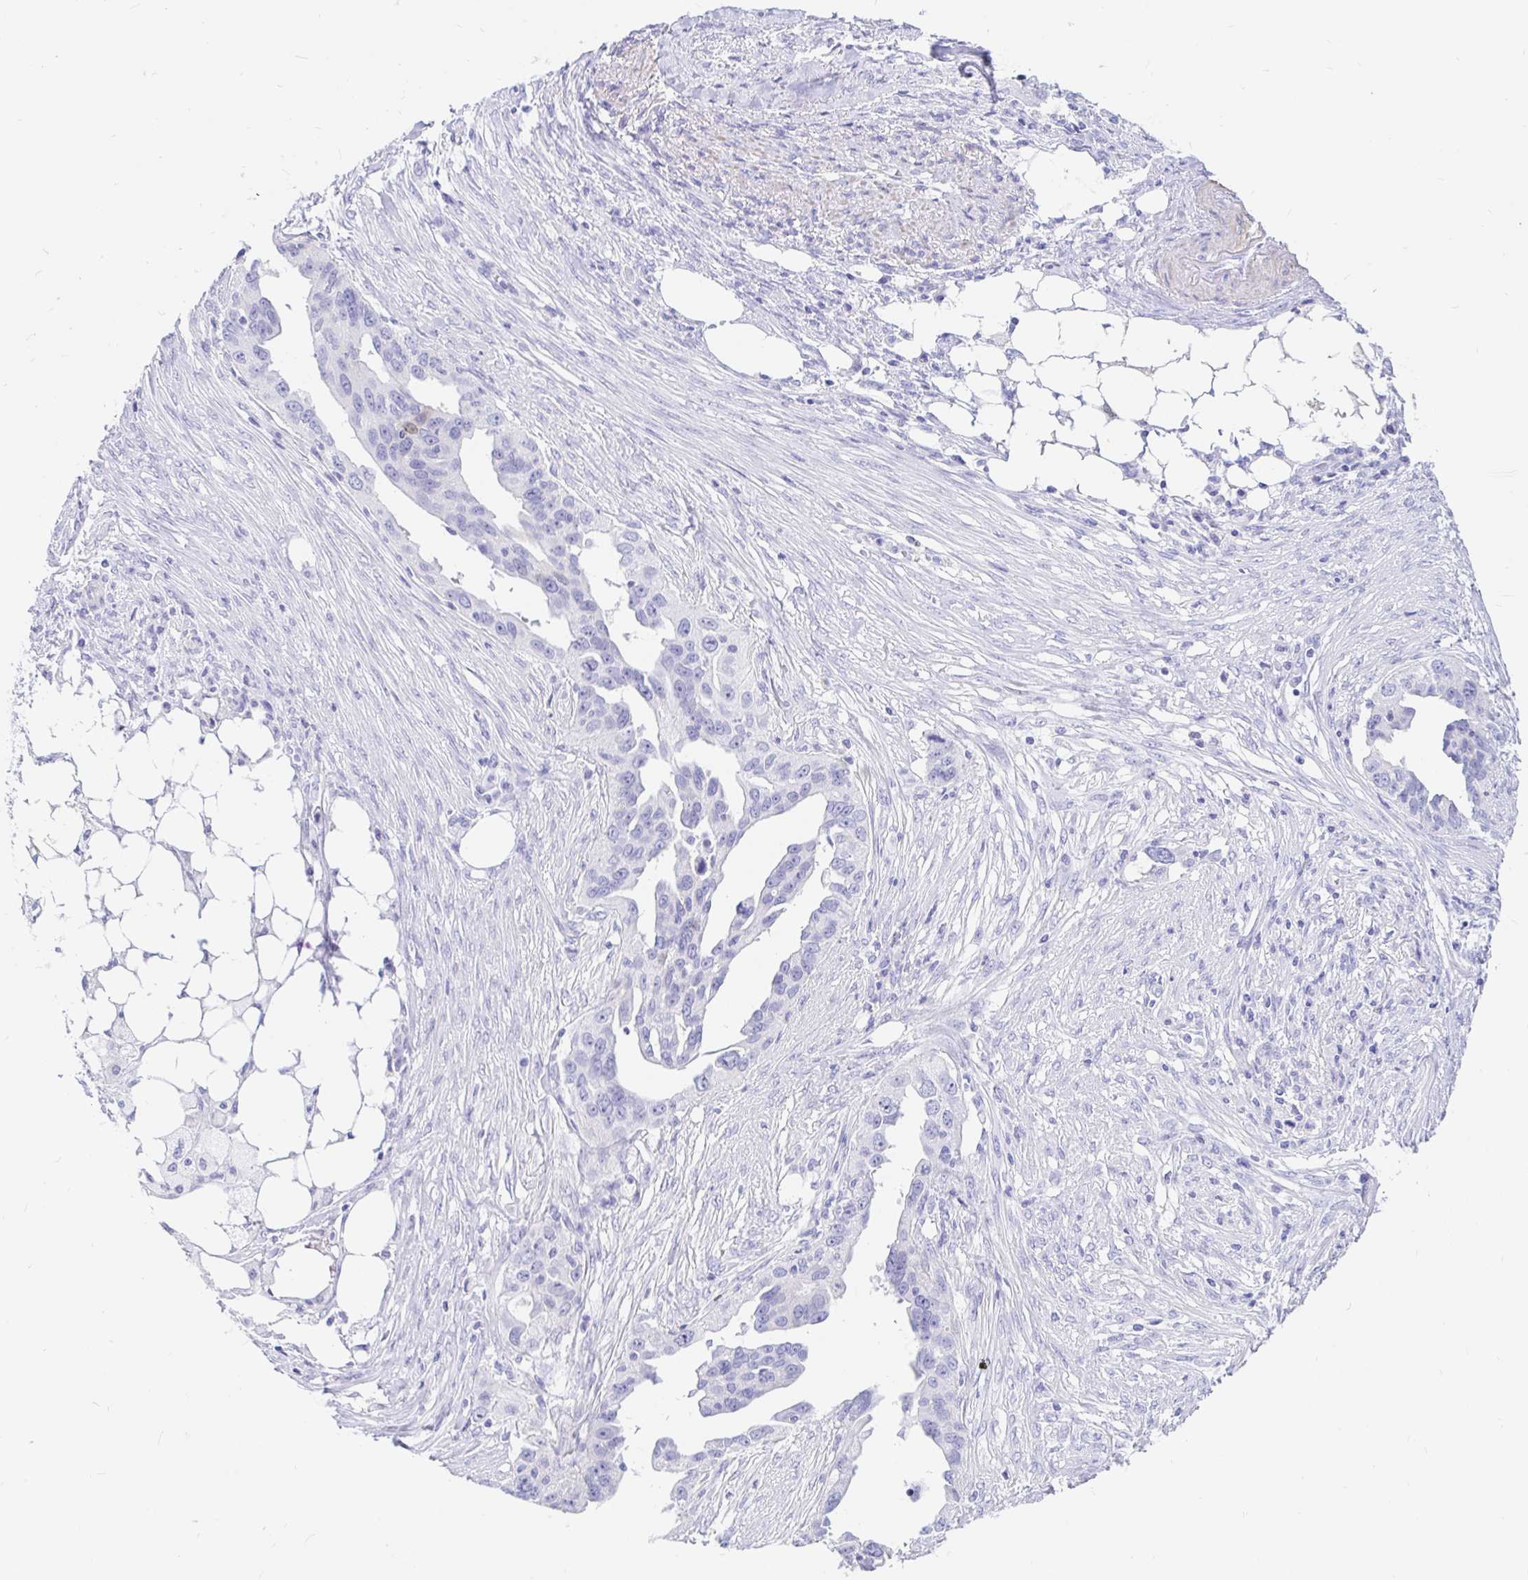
{"staining": {"intensity": "negative", "quantity": "none", "location": "none"}, "tissue": "ovarian cancer", "cell_type": "Tumor cells", "image_type": "cancer", "snomed": [{"axis": "morphology", "description": "Carcinoma, endometroid"}, {"axis": "morphology", "description": "Cystadenocarcinoma, serous, NOS"}, {"axis": "topography", "description": "Ovary"}], "caption": "Immunohistochemistry of ovarian cancer (serous cystadenocarcinoma) shows no positivity in tumor cells. The staining was performed using DAB to visualize the protein expression in brown, while the nuclei were stained in blue with hematoxylin (Magnification: 20x).", "gene": "PPP1R1B", "patient": {"sex": "female", "age": 45}}